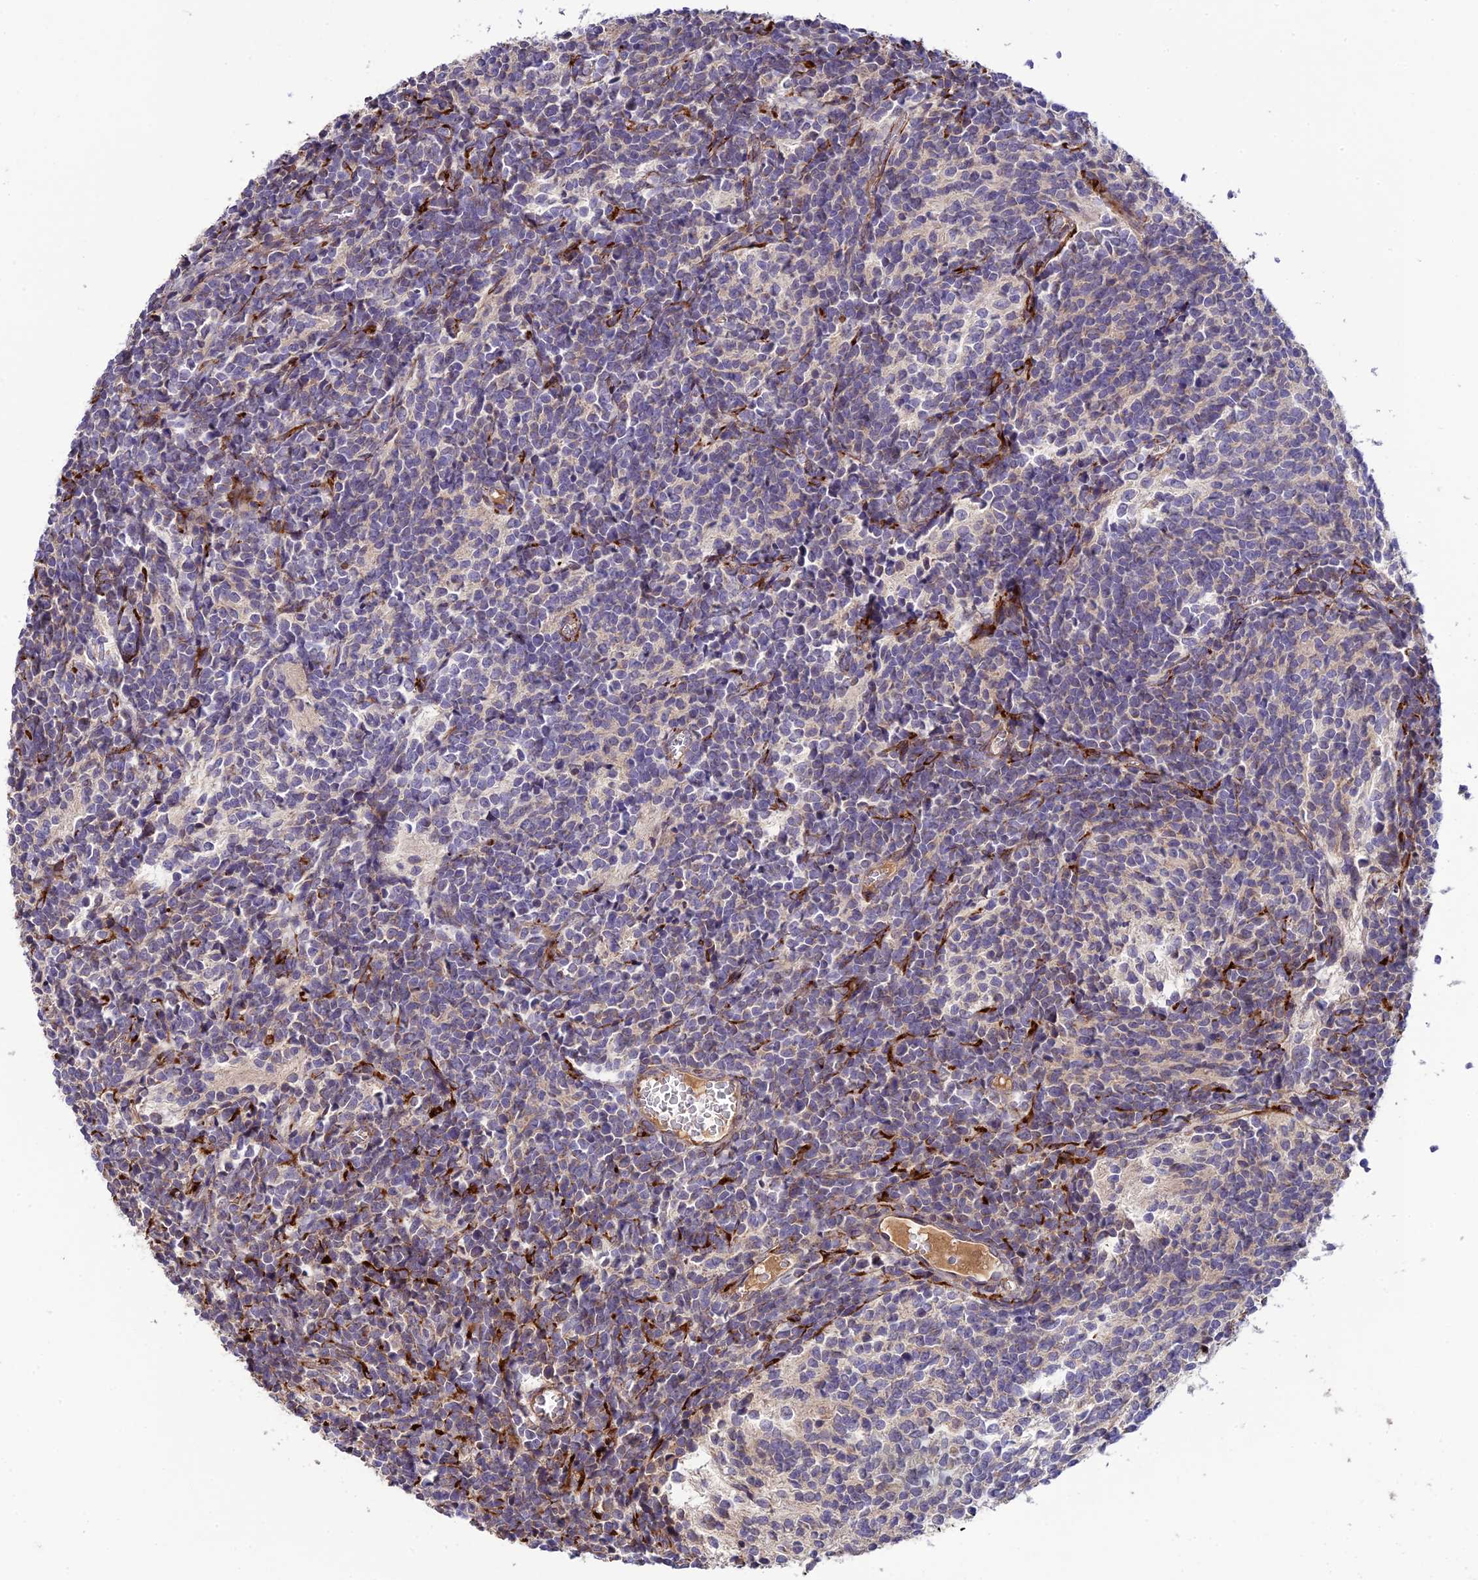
{"staining": {"intensity": "negative", "quantity": "none", "location": "none"}, "tissue": "glioma", "cell_type": "Tumor cells", "image_type": "cancer", "snomed": [{"axis": "morphology", "description": "Glioma, malignant, Low grade"}, {"axis": "topography", "description": "Brain"}], "caption": "Tumor cells are negative for protein expression in human glioma.", "gene": "P3H3", "patient": {"sex": "female", "age": 1}}